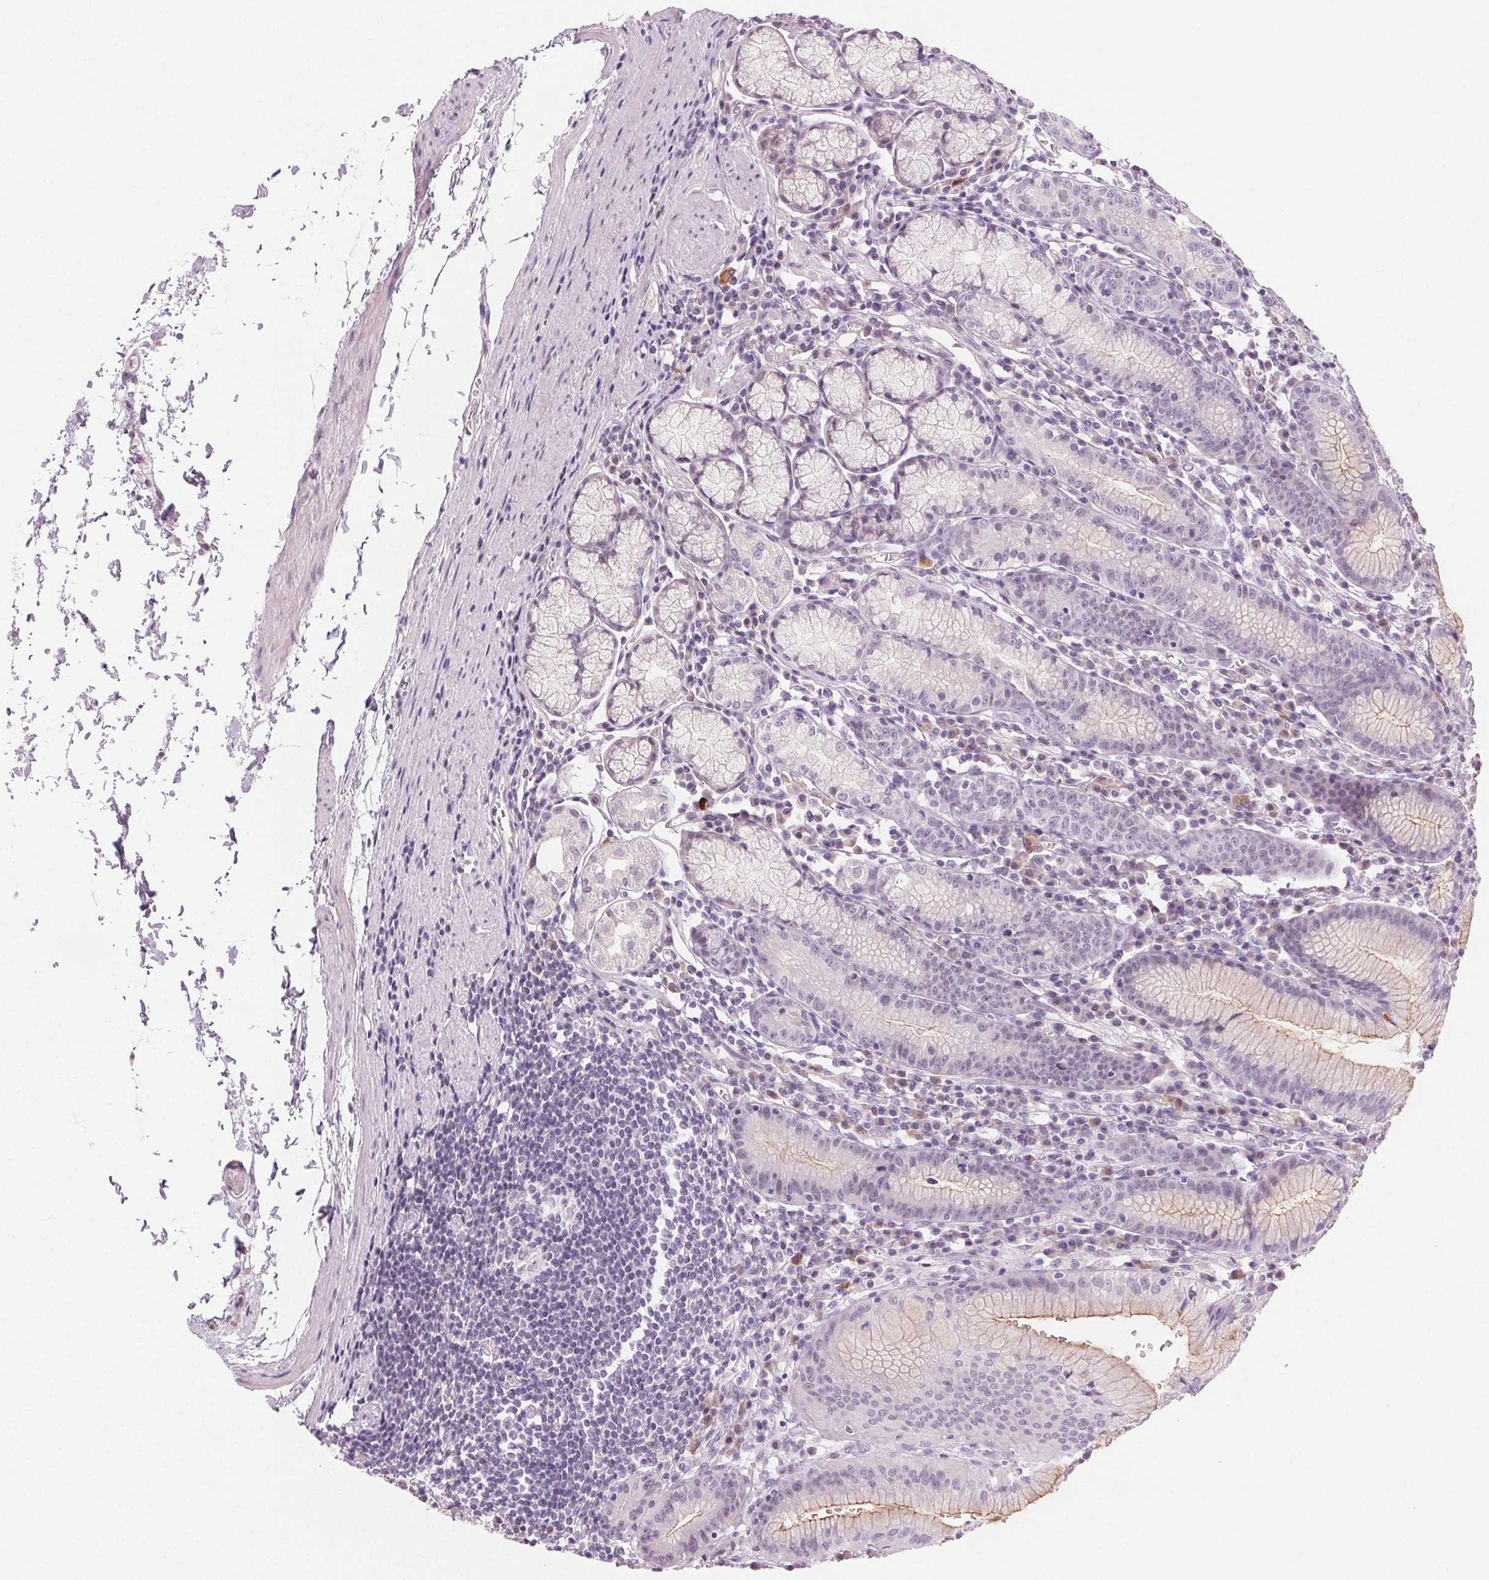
{"staining": {"intensity": "weak", "quantity": "<25%", "location": "cytoplasmic/membranous"}, "tissue": "stomach", "cell_type": "Glandular cells", "image_type": "normal", "snomed": [{"axis": "morphology", "description": "Normal tissue, NOS"}, {"axis": "topography", "description": "Stomach"}], "caption": "The immunohistochemistry image has no significant expression in glandular cells of stomach.", "gene": "HSF5", "patient": {"sex": "male", "age": 55}}